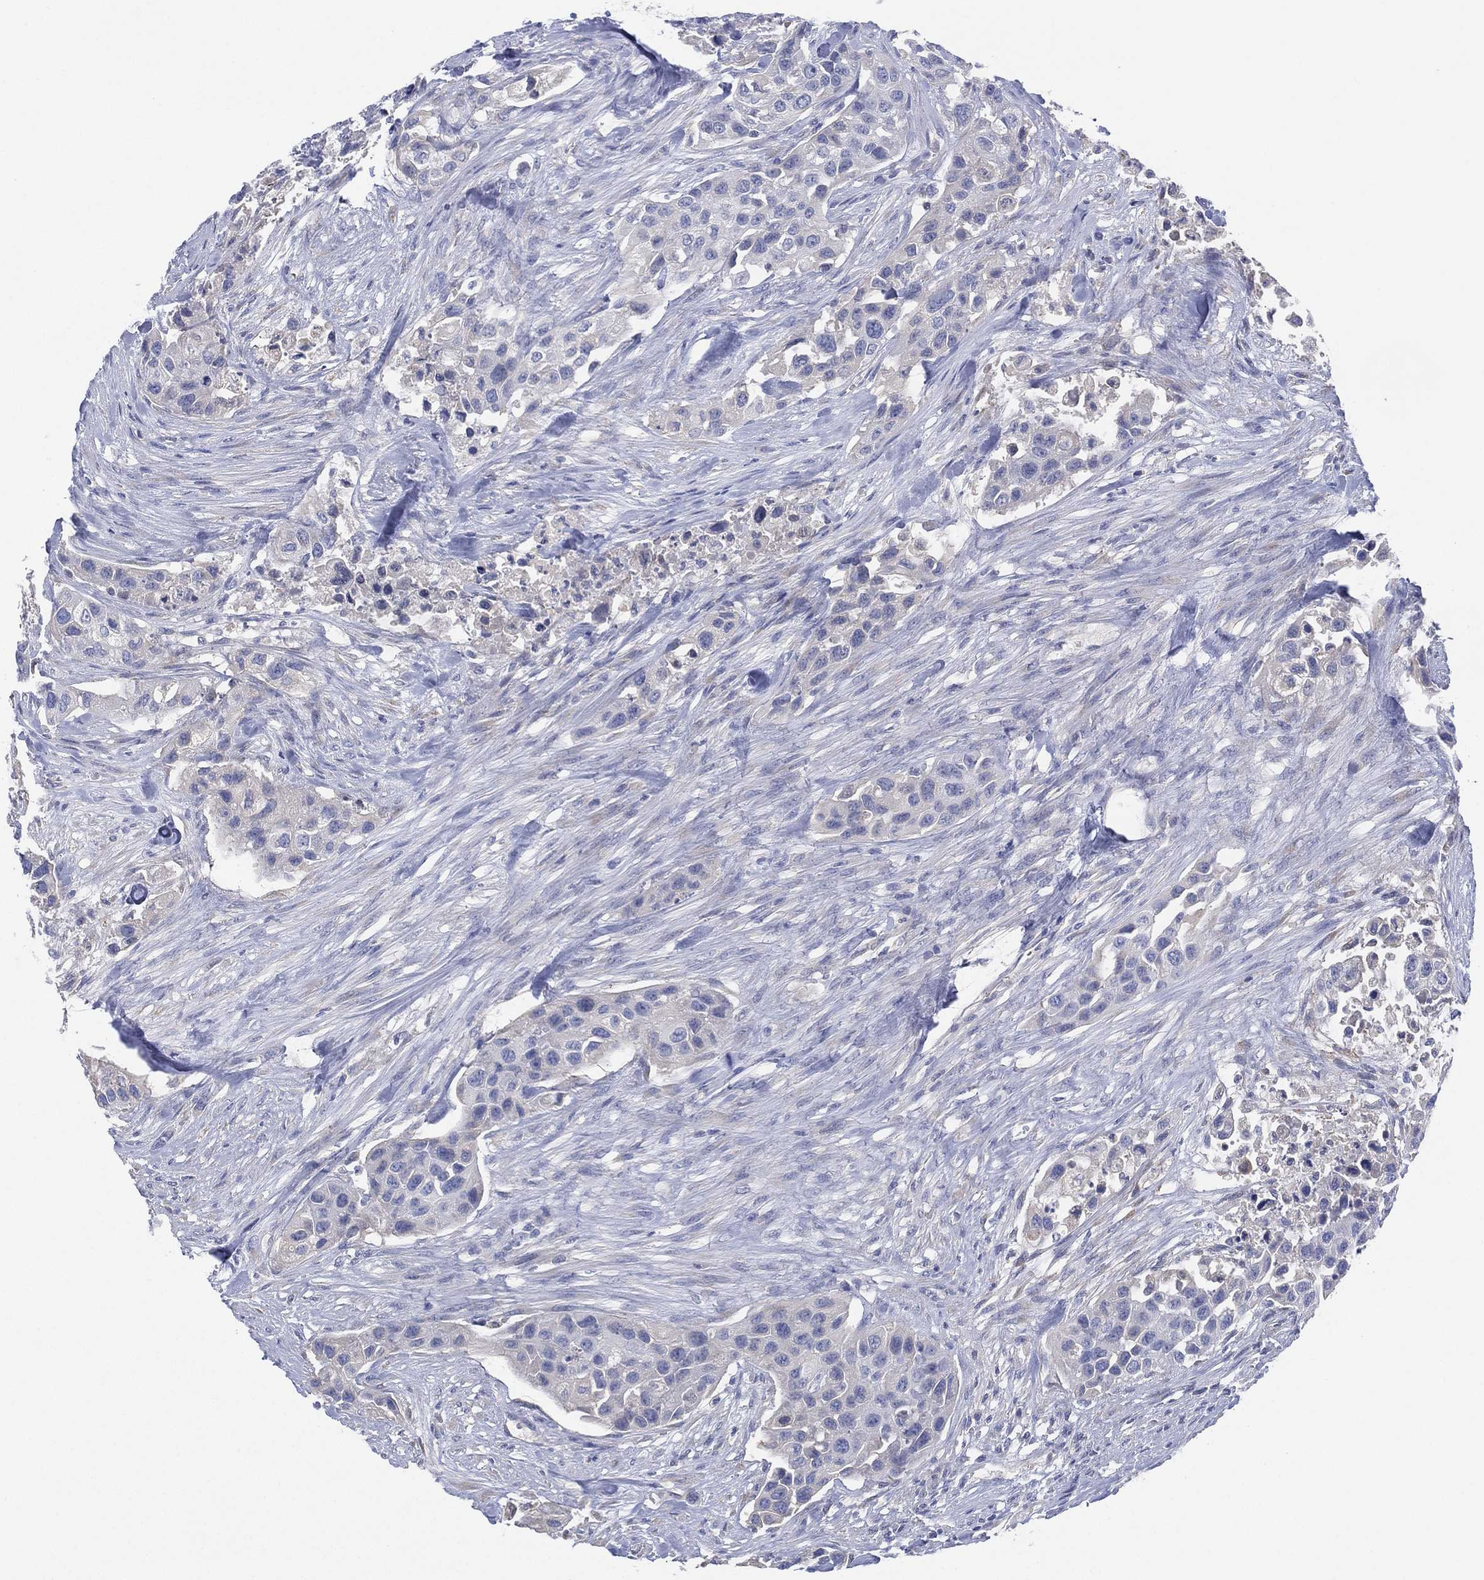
{"staining": {"intensity": "negative", "quantity": "none", "location": "none"}, "tissue": "urothelial cancer", "cell_type": "Tumor cells", "image_type": "cancer", "snomed": [{"axis": "morphology", "description": "Urothelial carcinoma, High grade"}, {"axis": "topography", "description": "Urinary bladder"}], "caption": "DAB (3,3'-diaminobenzidine) immunohistochemical staining of human urothelial cancer shows no significant staining in tumor cells. The staining is performed using DAB brown chromogen with nuclei counter-stained in using hematoxylin.", "gene": "CYP2D6", "patient": {"sex": "female", "age": 73}}